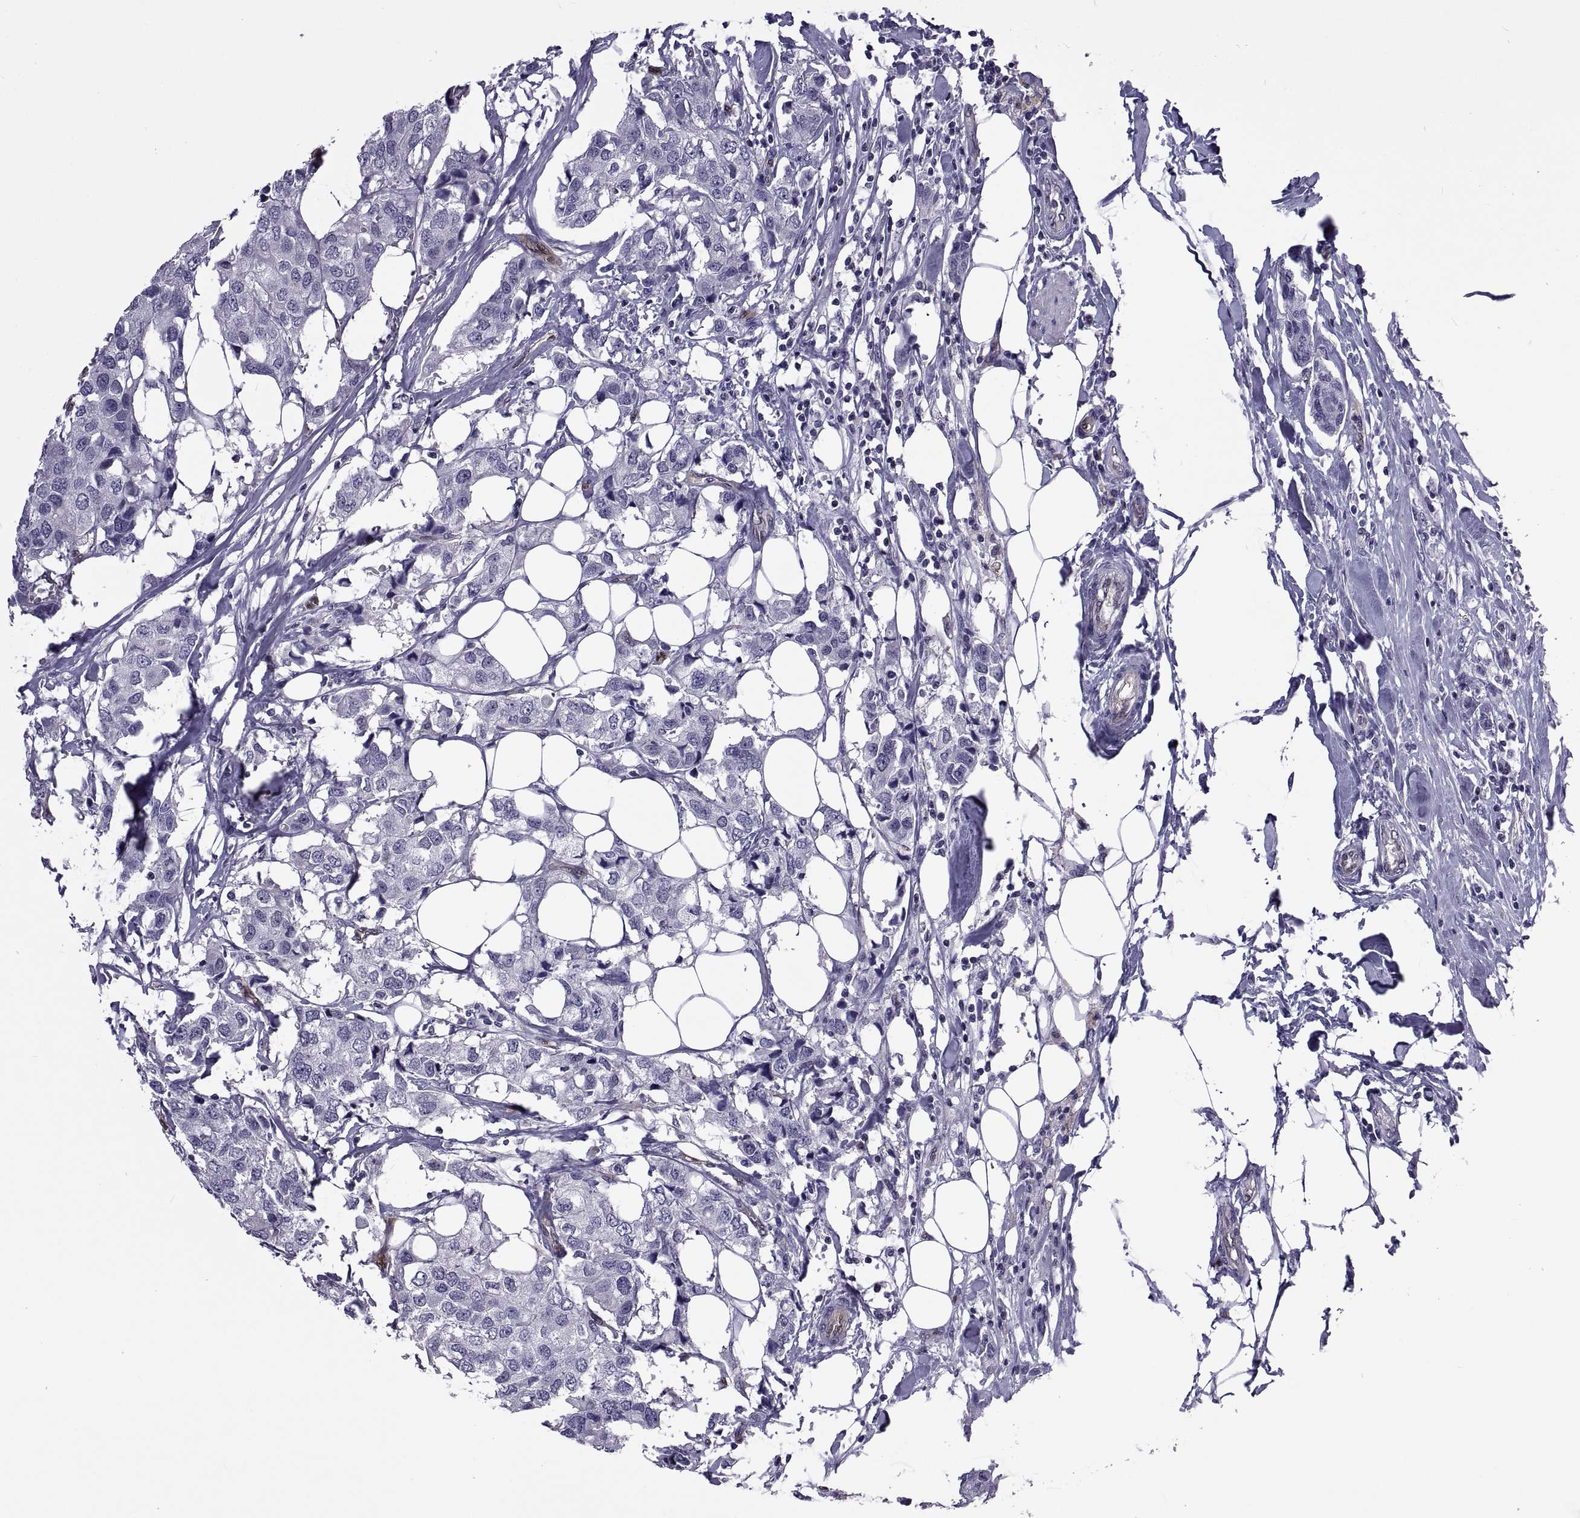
{"staining": {"intensity": "negative", "quantity": "none", "location": "none"}, "tissue": "breast cancer", "cell_type": "Tumor cells", "image_type": "cancer", "snomed": [{"axis": "morphology", "description": "Duct carcinoma"}, {"axis": "topography", "description": "Breast"}], "caption": "The image reveals no significant positivity in tumor cells of breast infiltrating ductal carcinoma.", "gene": "LCN9", "patient": {"sex": "female", "age": 80}}